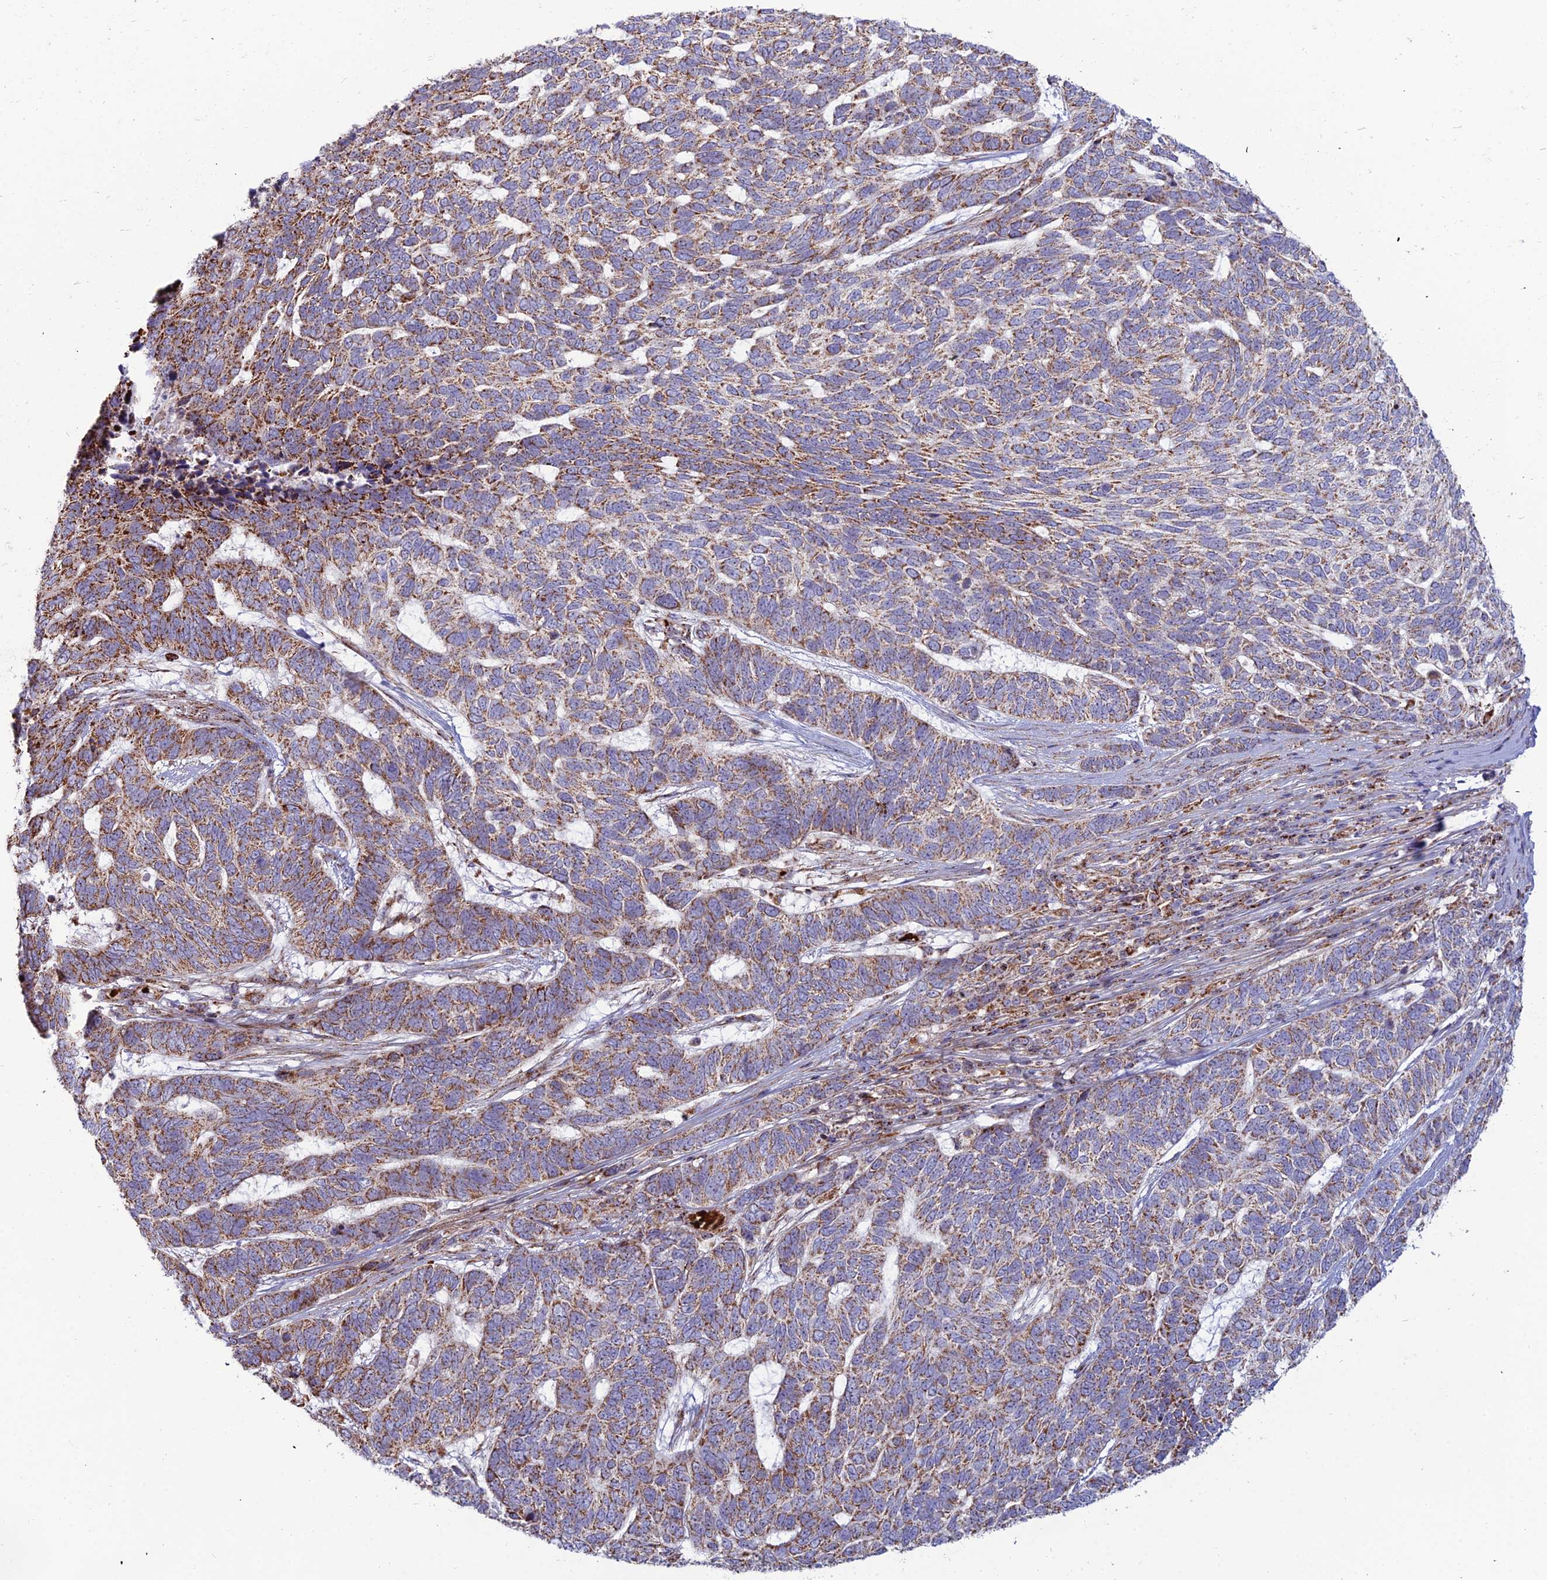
{"staining": {"intensity": "moderate", "quantity": ">75%", "location": "cytoplasmic/membranous"}, "tissue": "skin cancer", "cell_type": "Tumor cells", "image_type": "cancer", "snomed": [{"axis": "morphology", "description": "Basal cell carcinoma"}, {"axis": "topography", "description": "Skin"}], "caption": "This is a photomicrograph of IHC staining of basal cell carcinoma (skin), which shows moderate positivity in the cytoplasmic/membranous of tumor cells.", "gene": "SLC35F4", "patient": {"sex": "female", "age": 65}}